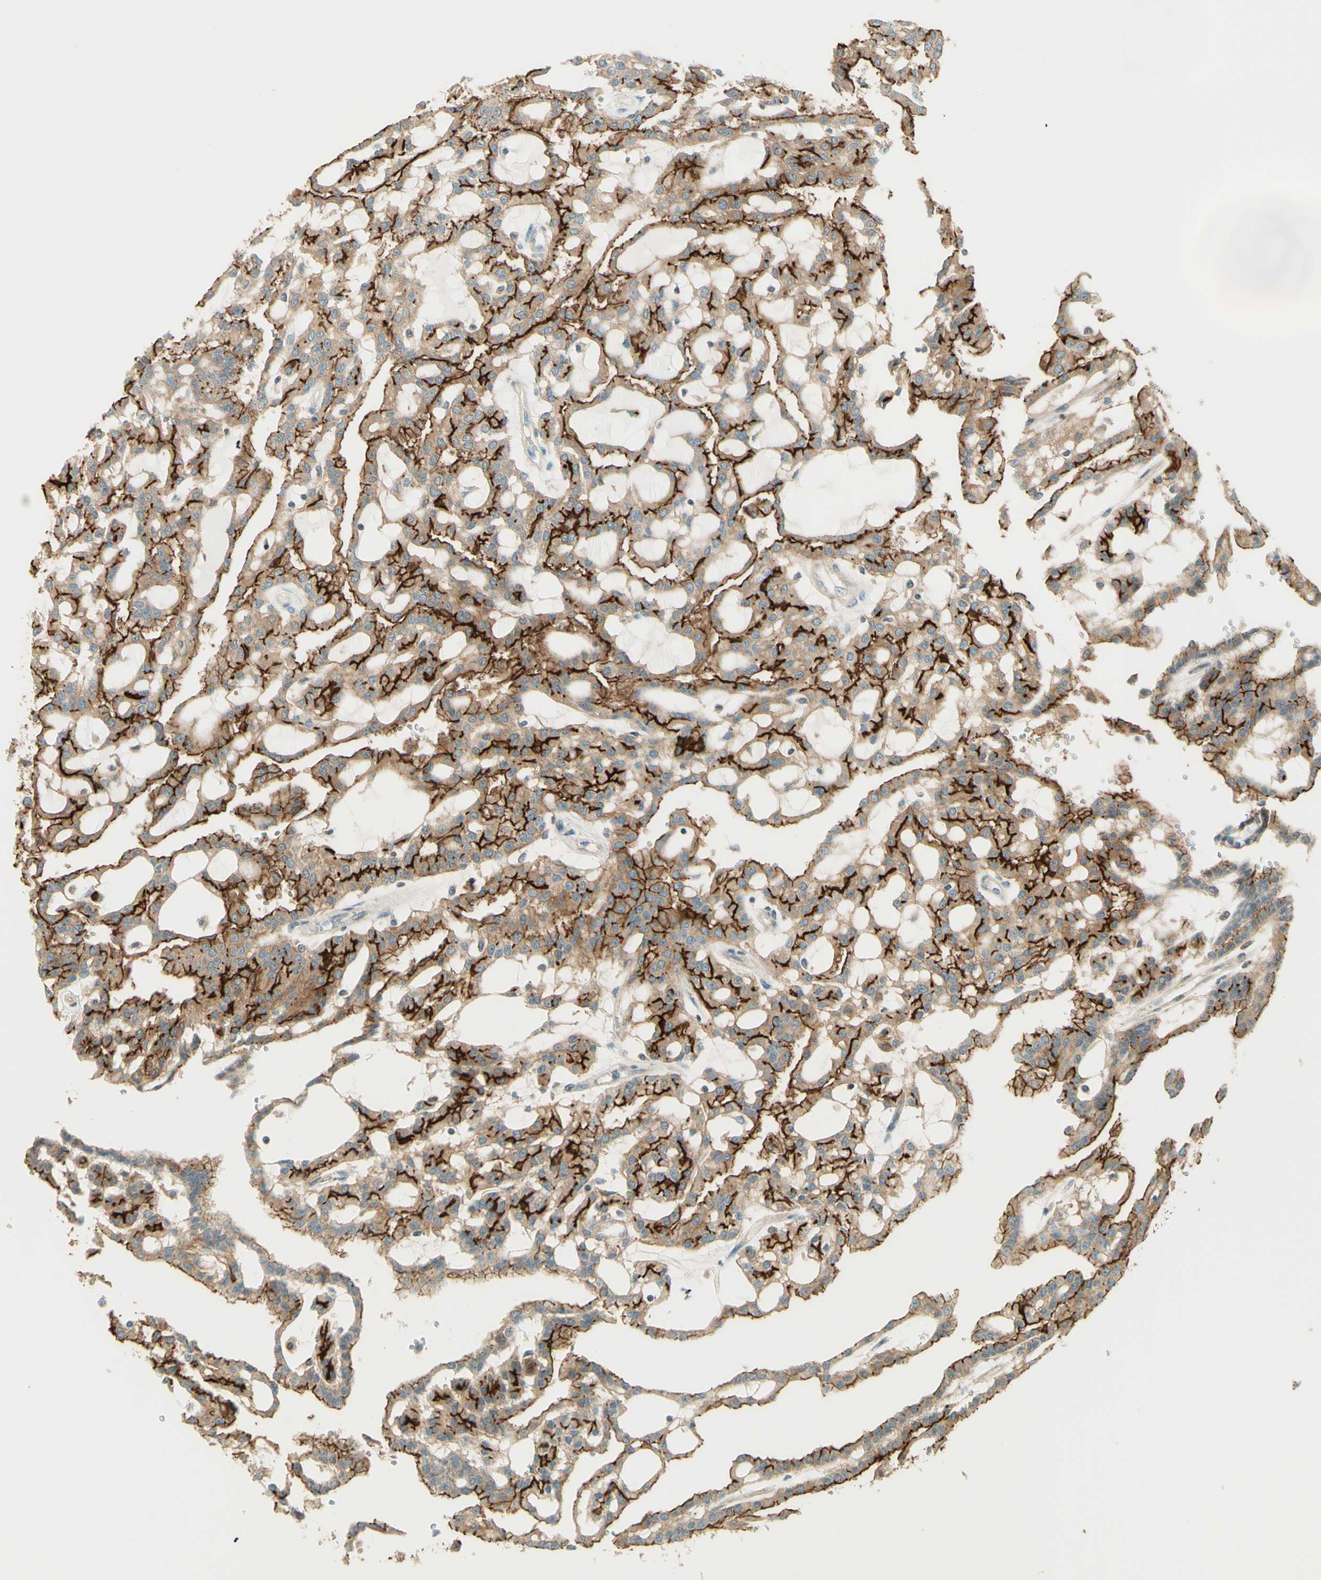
{"staining": {"intensity": "strong", "quantity": ">75%", "location": "cytoplasmic/membranous"}, "tissue": "renal cancer", "cell_type": "Tumor cells", "image_type": "cancer", "snomed": [{"axis": "morphology", "description": "Adenocarcinoma, NOS"}, {"axis": "topography", "description": "Kidney"}], "caption": "An IHC micrograph of neoplastic tissue is shown. Protein staining in brown labels strong cytoplasmic/membranous positivity in renal cancer (adenocarcinoma) within tumor cells.", "gene": "PROM1", "patient": {"sex": "male", "age": 63}}